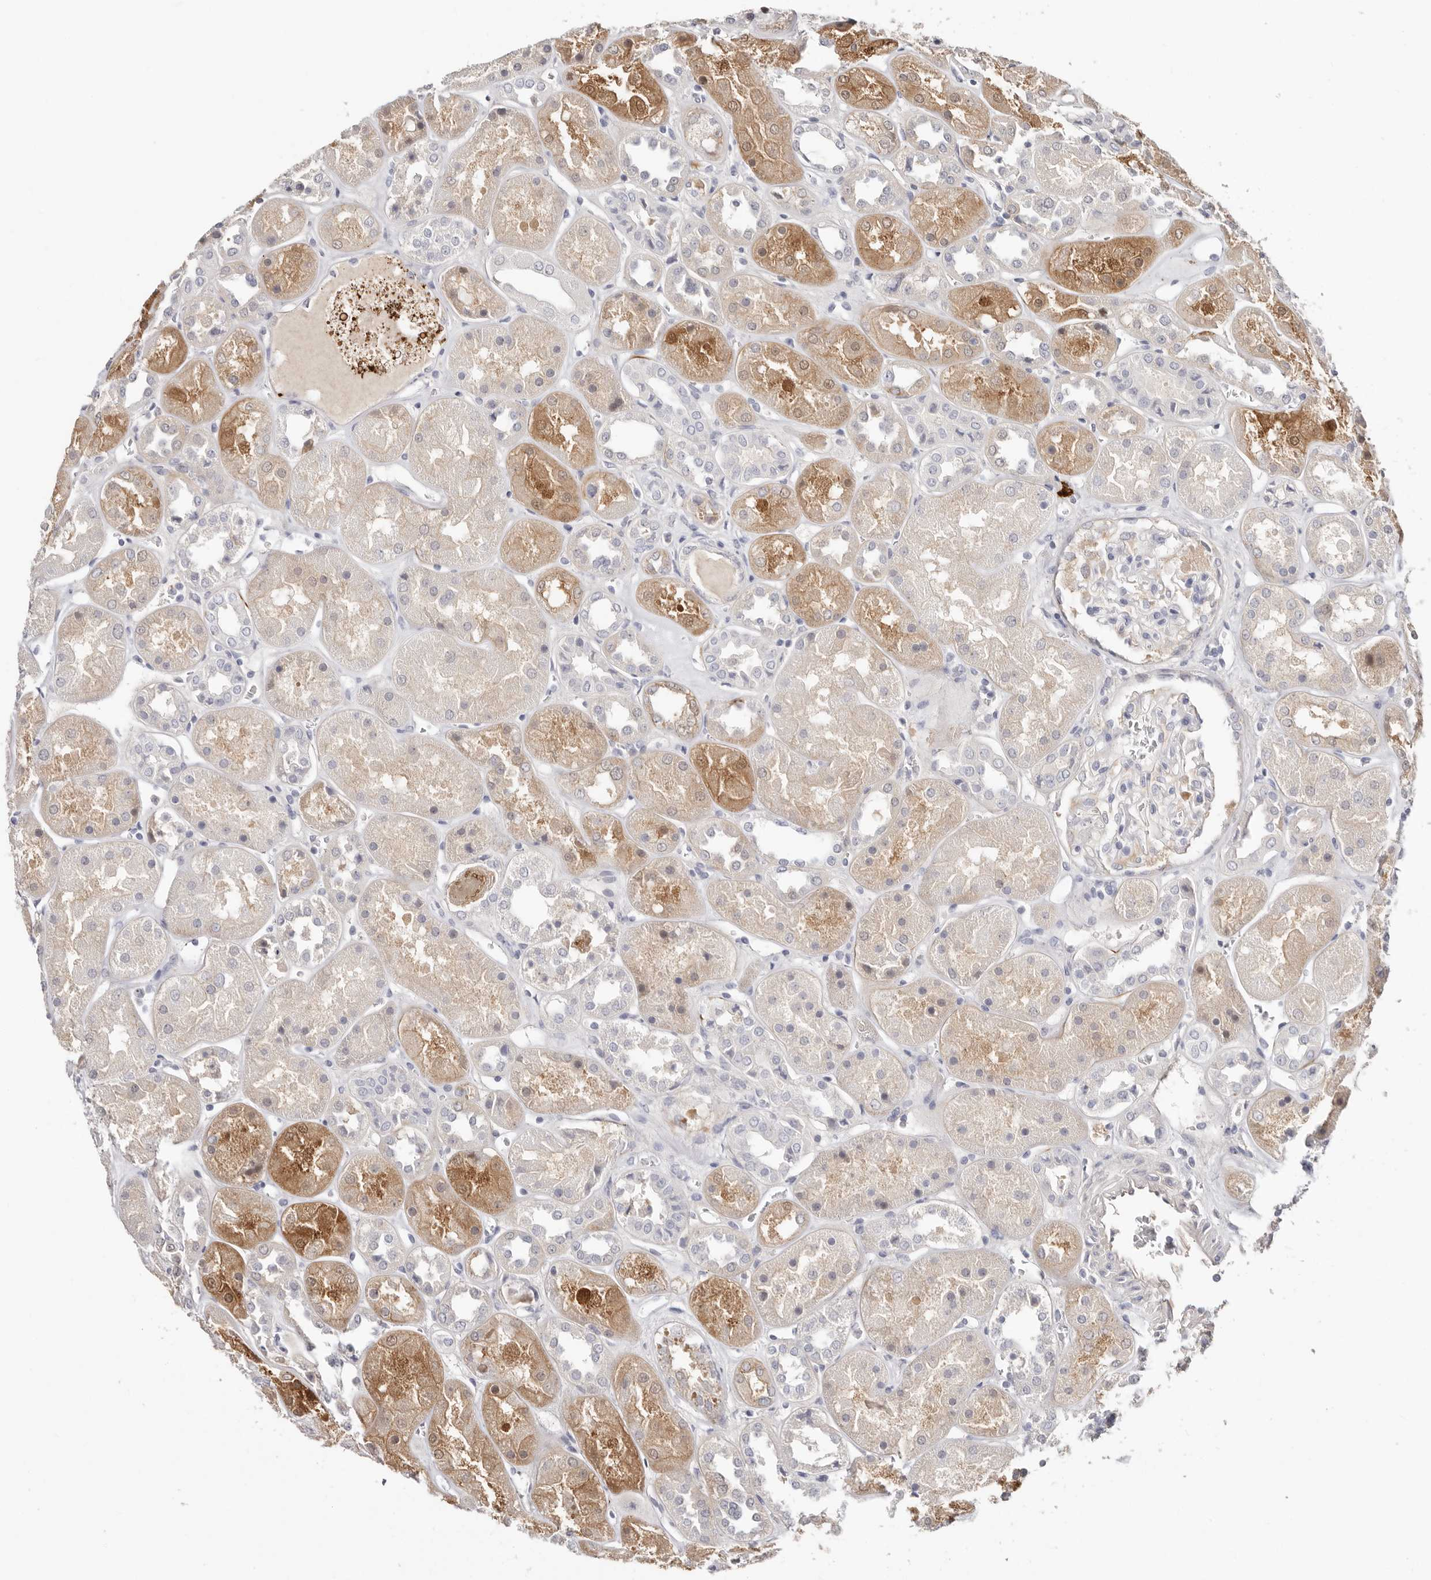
{"staining": {"intensity": "negative", "quantity": "none", "location": "none"}, "tissue": "kidney", "cell_type": "Cells in glomeruli", "image_type": "normal", "snomed": [{"axis": "morphology", "description": "Normal tissue, NOS"}, {"axis": "topography", "description": "Kidney"}], "caption": "This is an IHC micrograph of normal kidney. There is no expression in cells in glomeruli.", "gene": "PKDCC", "patient": {"sex": "male", "age": 70}}